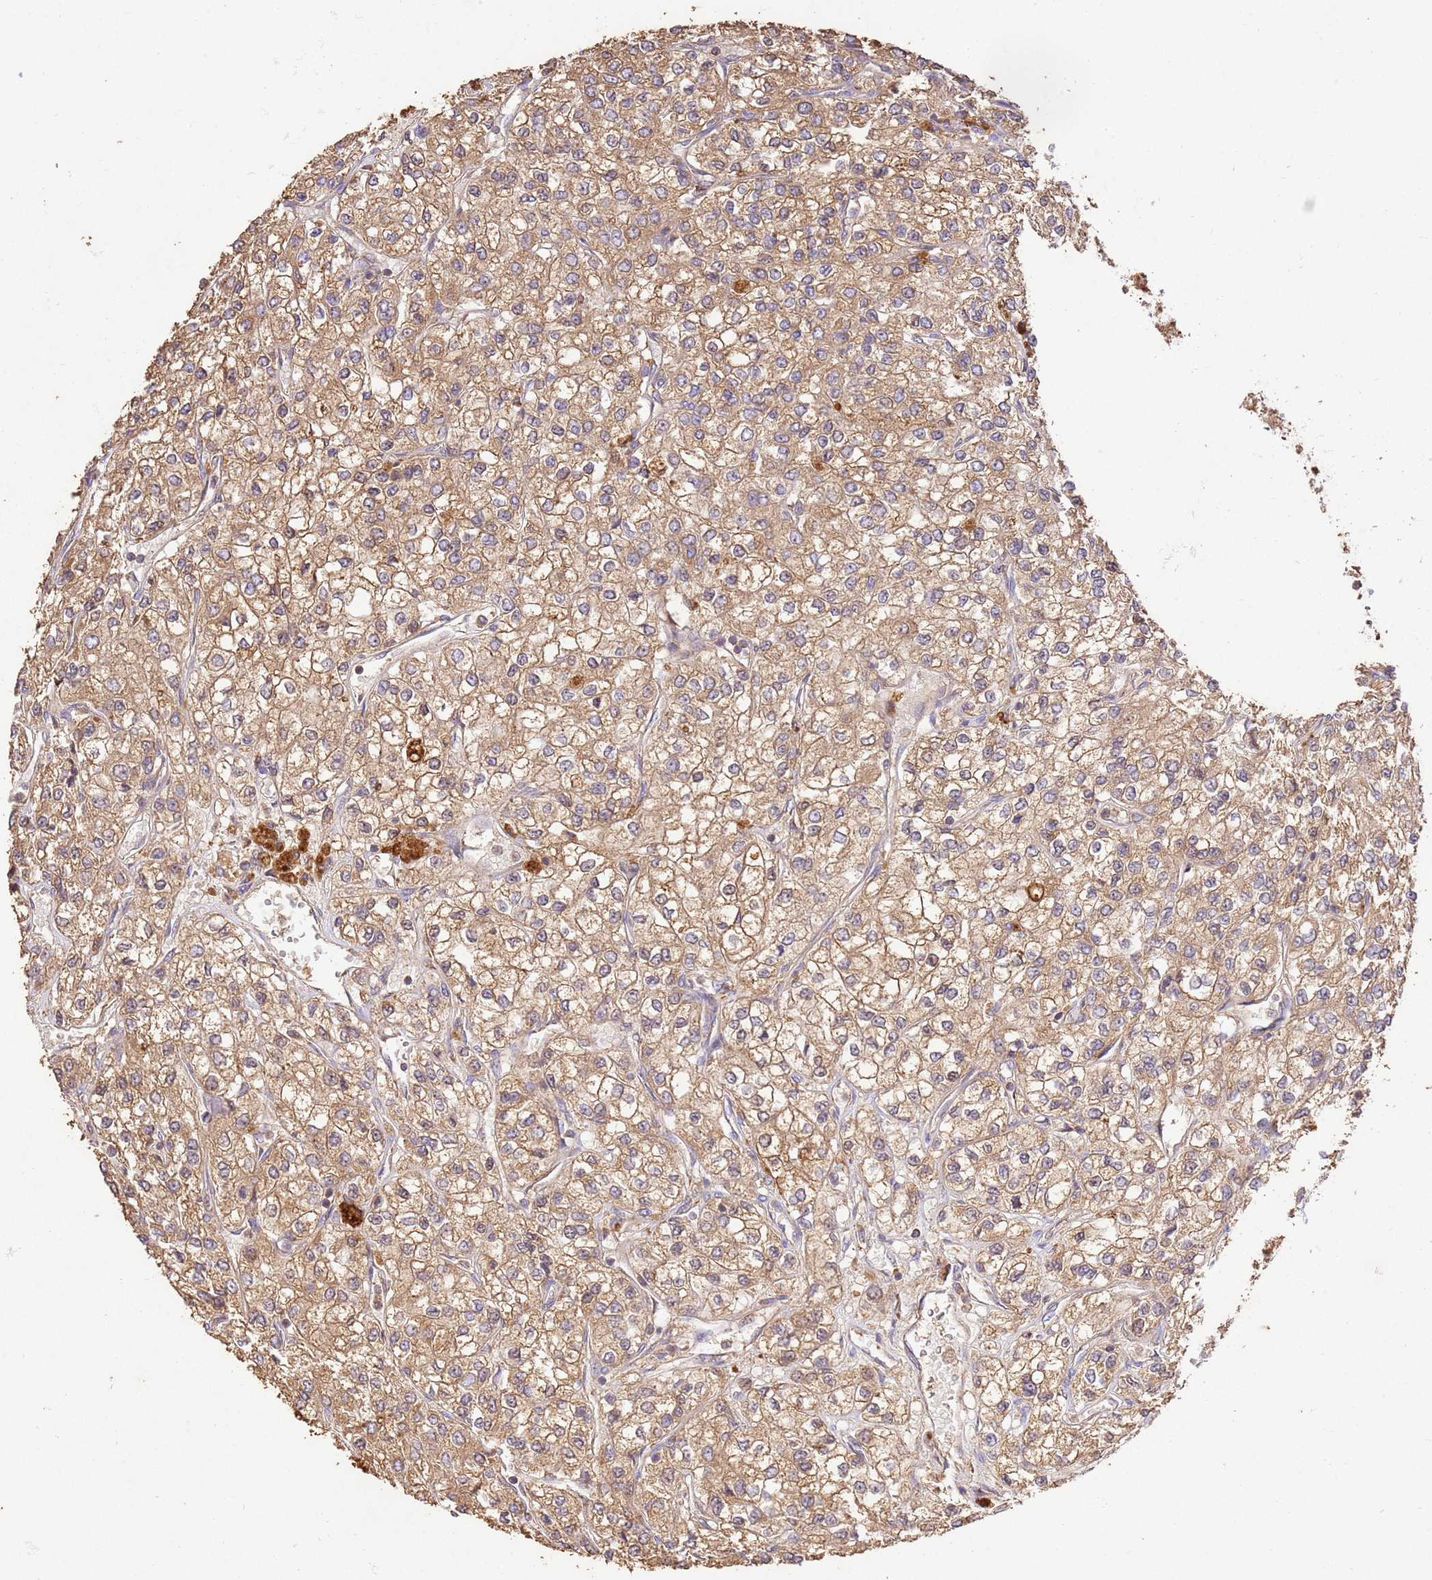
{"staining": {"intensity": "moderate", "quantity": ">75%", "location": "cytoplasmic/membranous"}, "tissue": "renal cancer", "cell_type": "Tumor cells", "image_type": "cancer", "snomed": [{"axis": "morphology", "description": "Adenocarcinoma, NOS"}, {"axis": "topography", "description": "Kidney"}], "caption": "Renal adenocarcinoma stained with a brown dye displays moderate cytoplasmic/membranous positive expression in about >75% of tumor cells.", "gene": "LRRC28", "patient": {"sex": "male", "age": 80}}